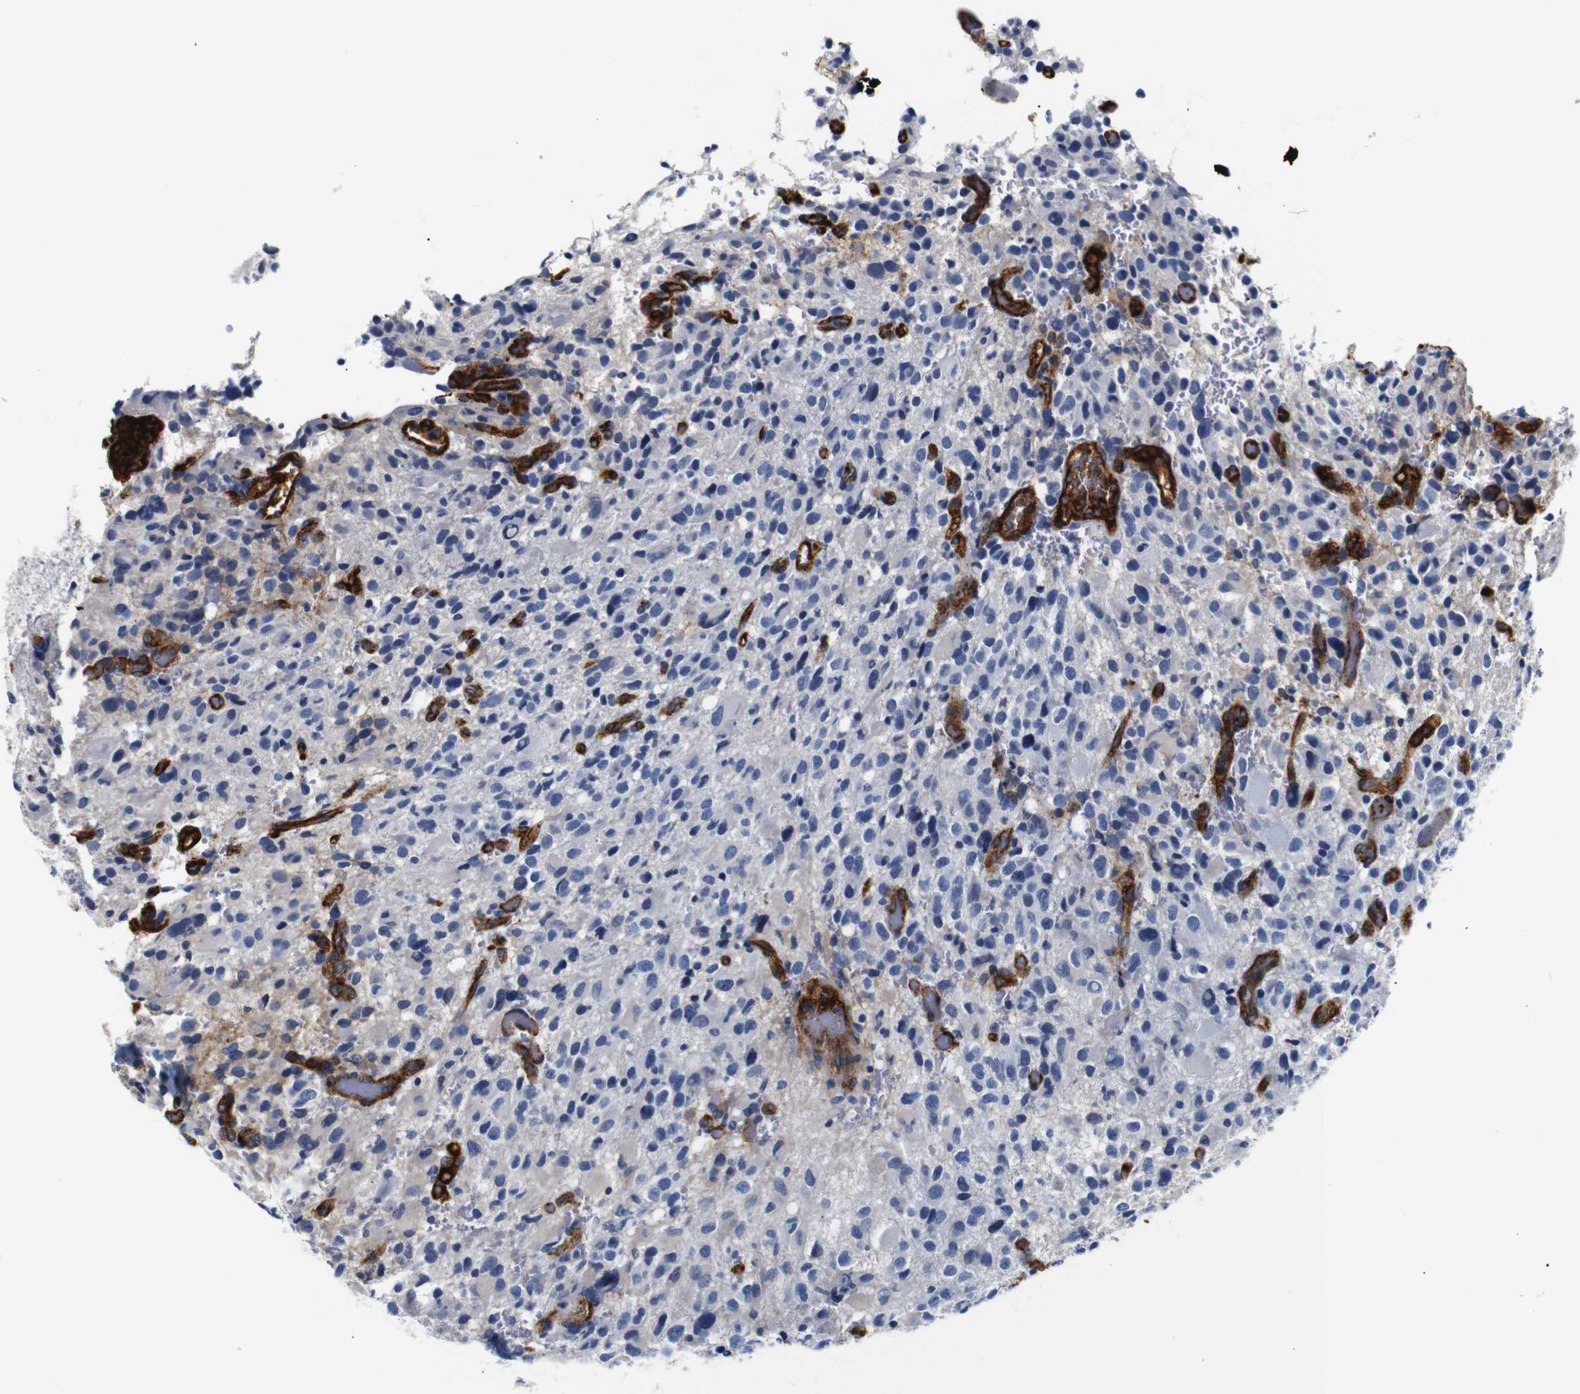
{"staining": {"intensity": "negative", "quantity": "none", "location": "none"}, "tissue": "glioma", "cell_type": "Tumor cells", "image_type": "cancer", "snomed": [{"axis": "morphology", "description": "Glioma, malignant, High grade"}, {"axis": "topography", "description": "Brain"}], "caption": "High magnification brightfield microscopy of malignant high-grade glioma stained with DAB (3,3'-diaminobenzidine) (brown) and counterstained with hematoxylin (blue): tumor cells show no significant staining. The staining was performed using DAB to visualize the protein expression in brown, while the nuclei were stained in blue with hematoxylin (Magnification: 20x).", "gene": "MUC4", "patient": {"sex": "male", "age": 48}}